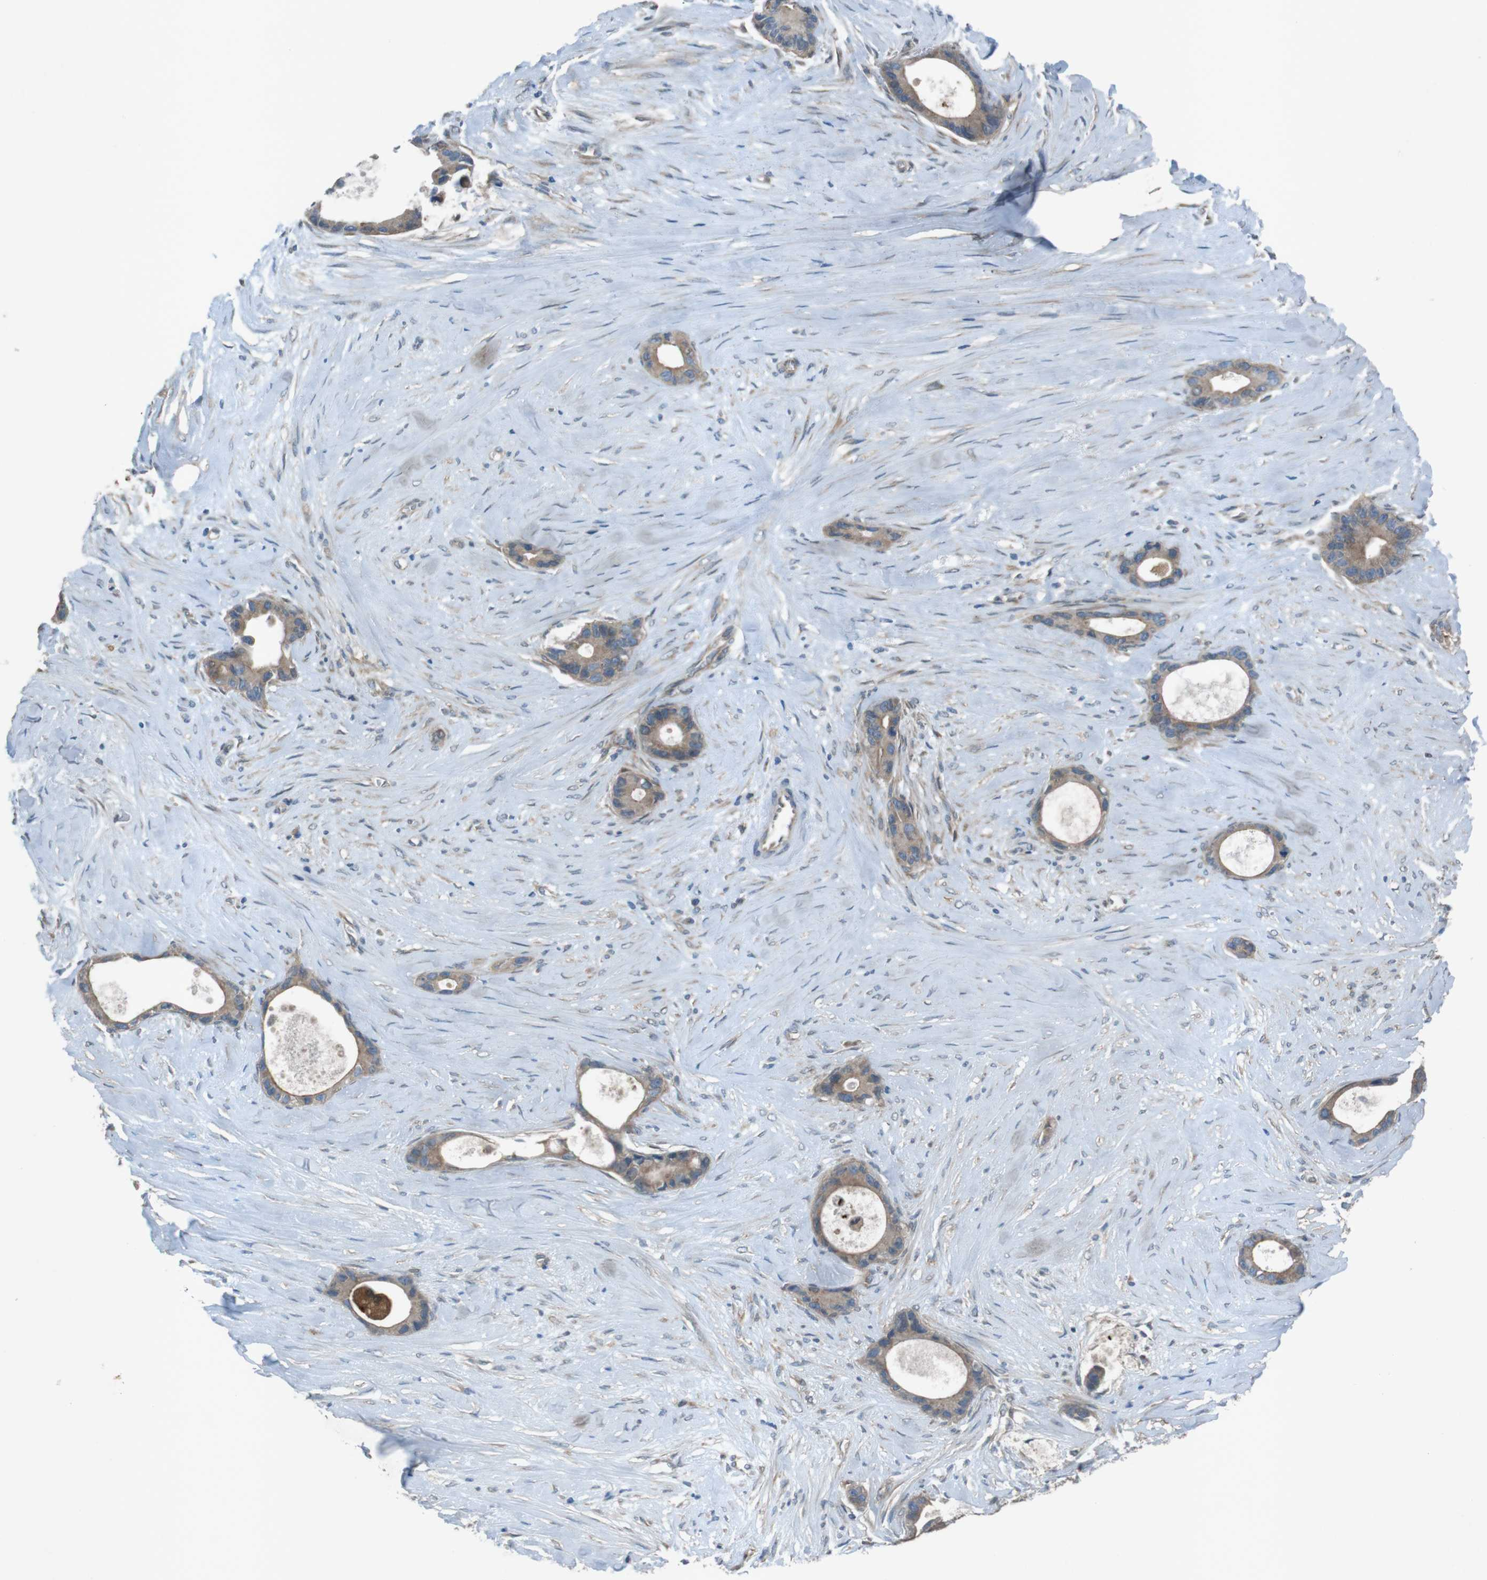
{"staining": {"intensity": "moderate", "quantity": ">75%", "location": "cytoplasmic/membranous"}, "tissue": "liver cancer", "cell_type": "Tumor cells", "image_type": "cancer", "snomed": [{"axis": "morphology", "description": "Cholangiocarcinoma"}, {"axis": "topography", "description": "Liver"}], "caption": "Tumor cells show medium levels of moderate cytoplasmic/membranous positivity in approximately >75% of cells in liver cholangiocarcinoma.", "gene": "TMEM41B", "patient": {"sex": "female", "age": 55}}